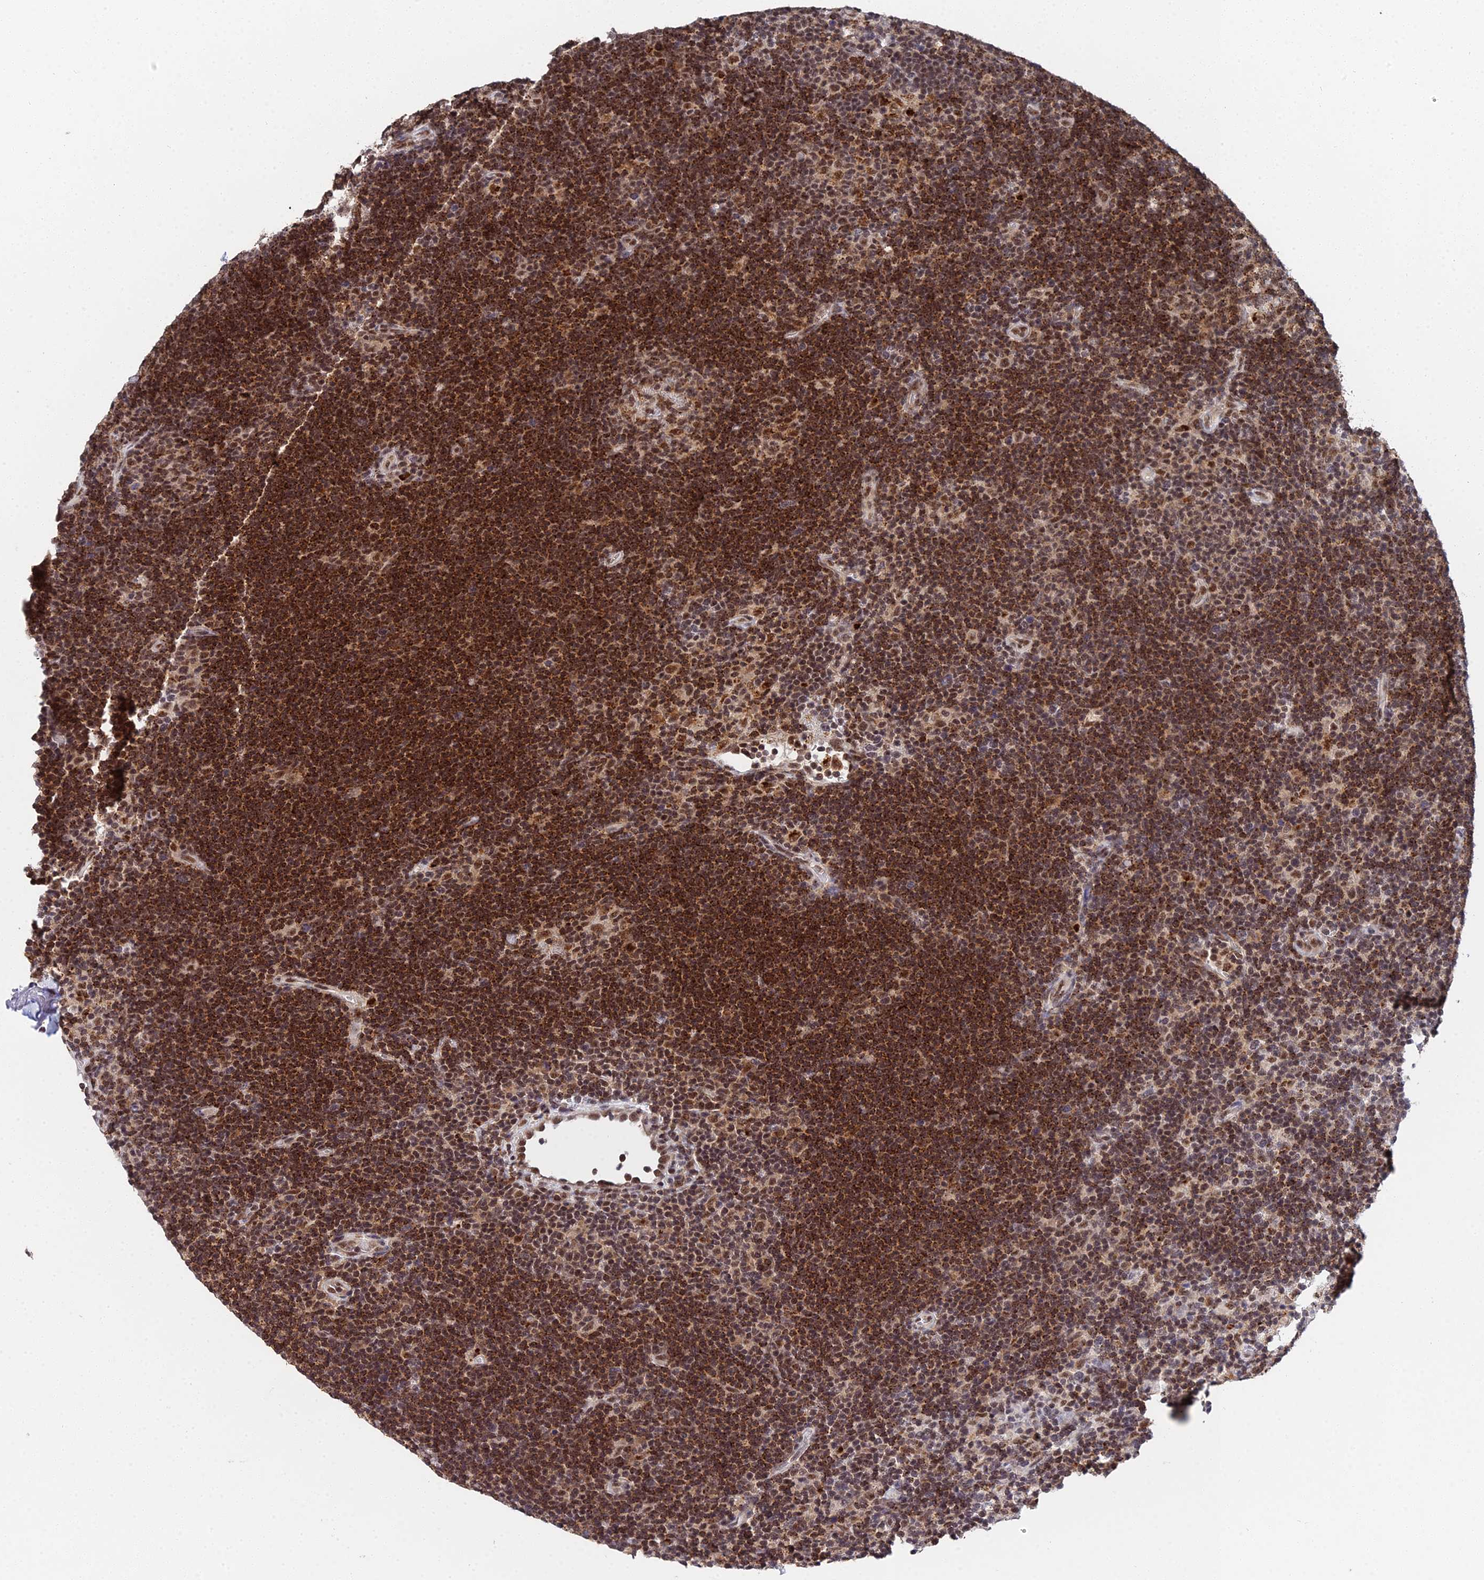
{"staining": {"intensity": "moderate", "quantity": ">75%", "location": "nuclear"}, "tissue": "lymphoma", "cell_type": "Tumor cells", "image_type": "cancer", "snomed": [{"axis": "morphology", "description": "Hodgkin's disease, NOS"}, {"axis": "topography", "description": "Lymph node"}], "caption": "Protein staining demonstrates moderate nuclear staining in approximately >75% of tumor cells in Hodgkin's disease. The protein of interest is shown in brown color, while the nuclei are stained blue.", "gene": "MAGOHB", "patient": {"sex": "female", "age": 57}}